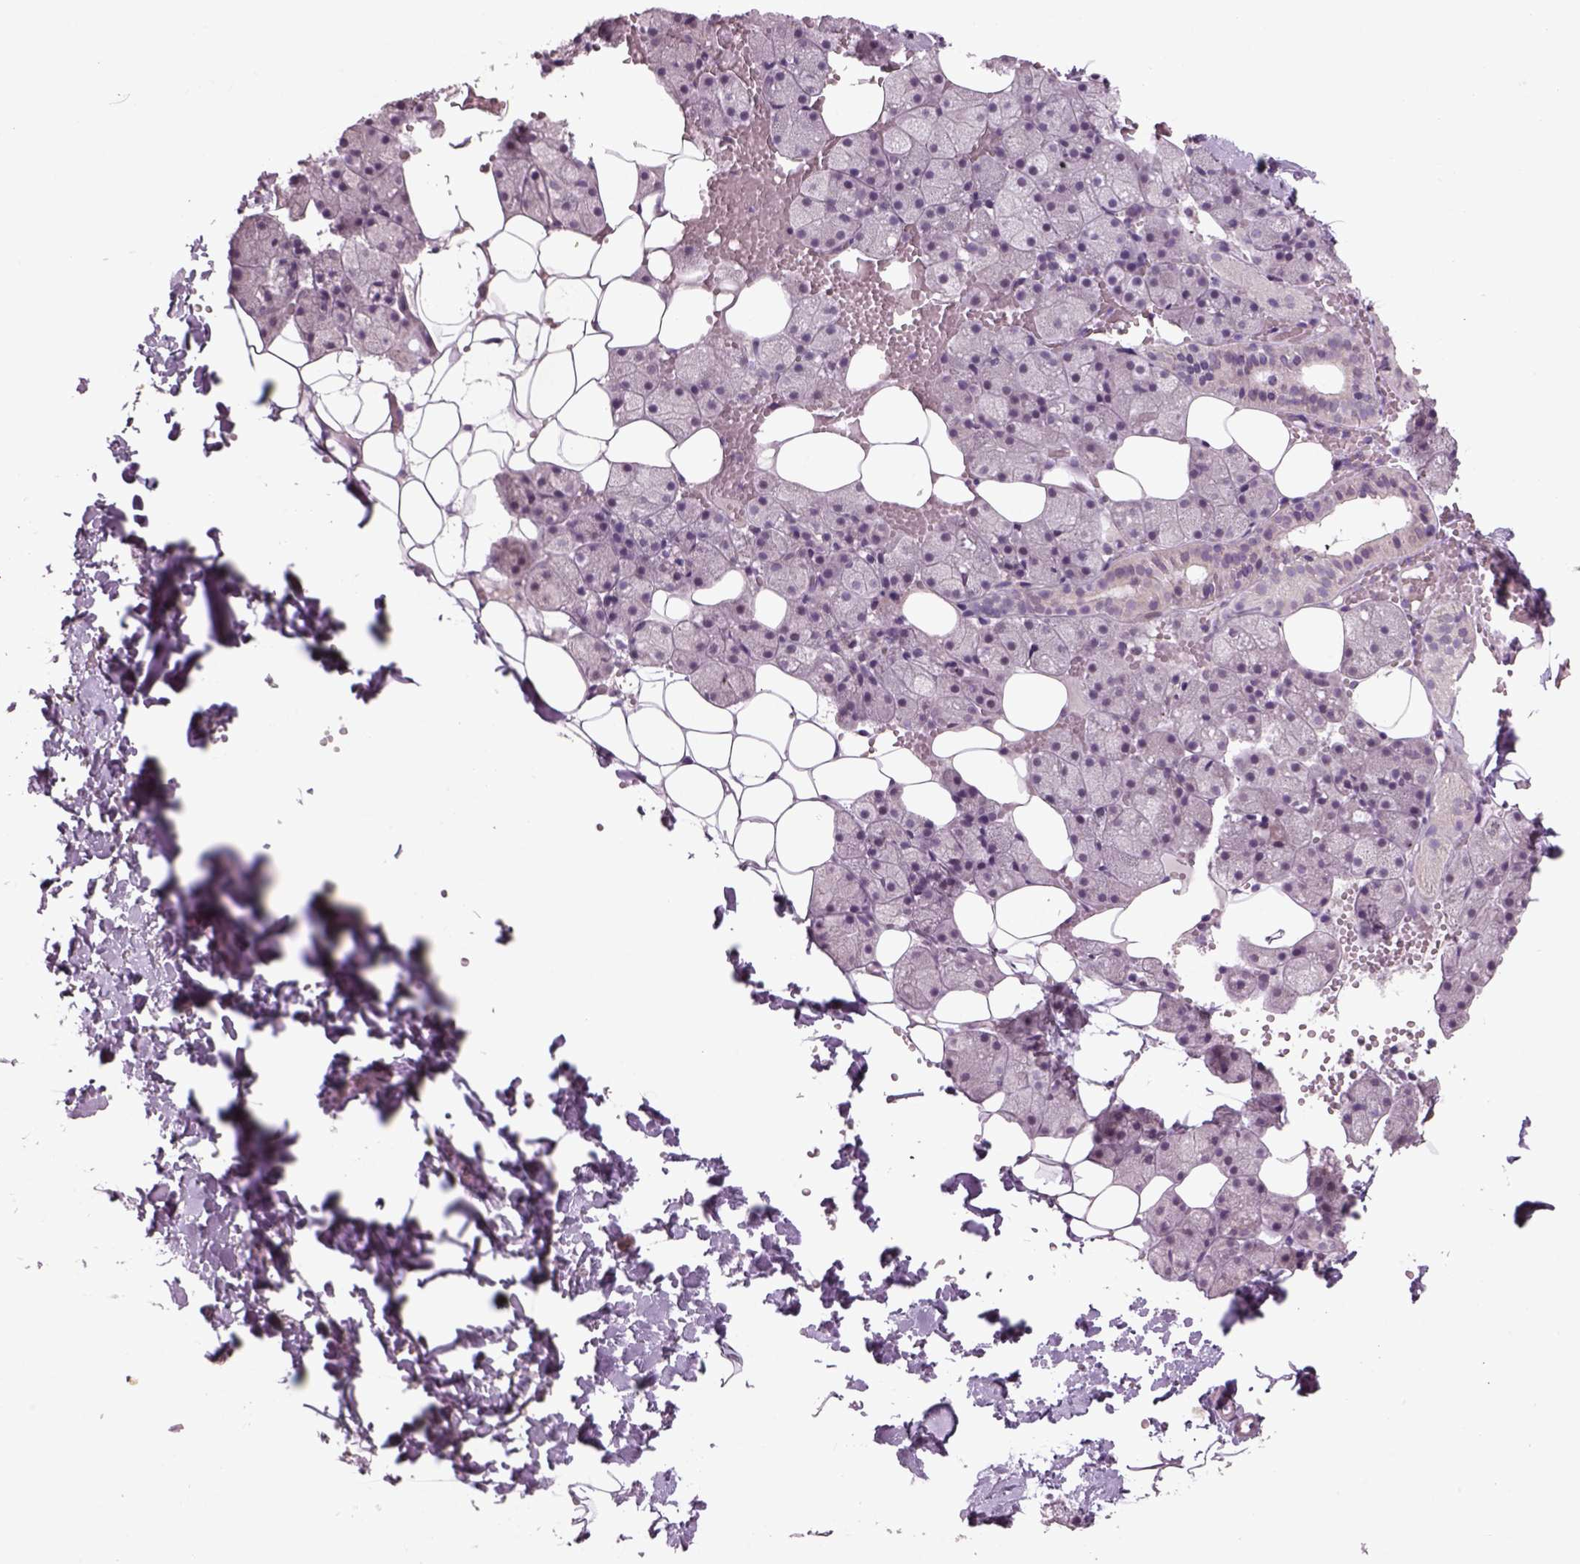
{"staining": {"intensity": "negative", "quantity": "none", "location": "none"}, "tissue": "salivary gland", "cell_type": "Glandular cells", "image_type": "normal", "snomed": [{"axis": "morphology", "description": "Normal tissue, NOS"}, {"axis": "topography", "description": "Salivary gland"}], "caption": "Immunohistochemistry photomicrograph of unremarkable salivary gland: salivary gland stained with DAB (3,3'-diaminobenzidine) reveals no significant protein expression in glandular cells.", "gene": "PENK", "patient": {"sex": "male", "age": 38}}